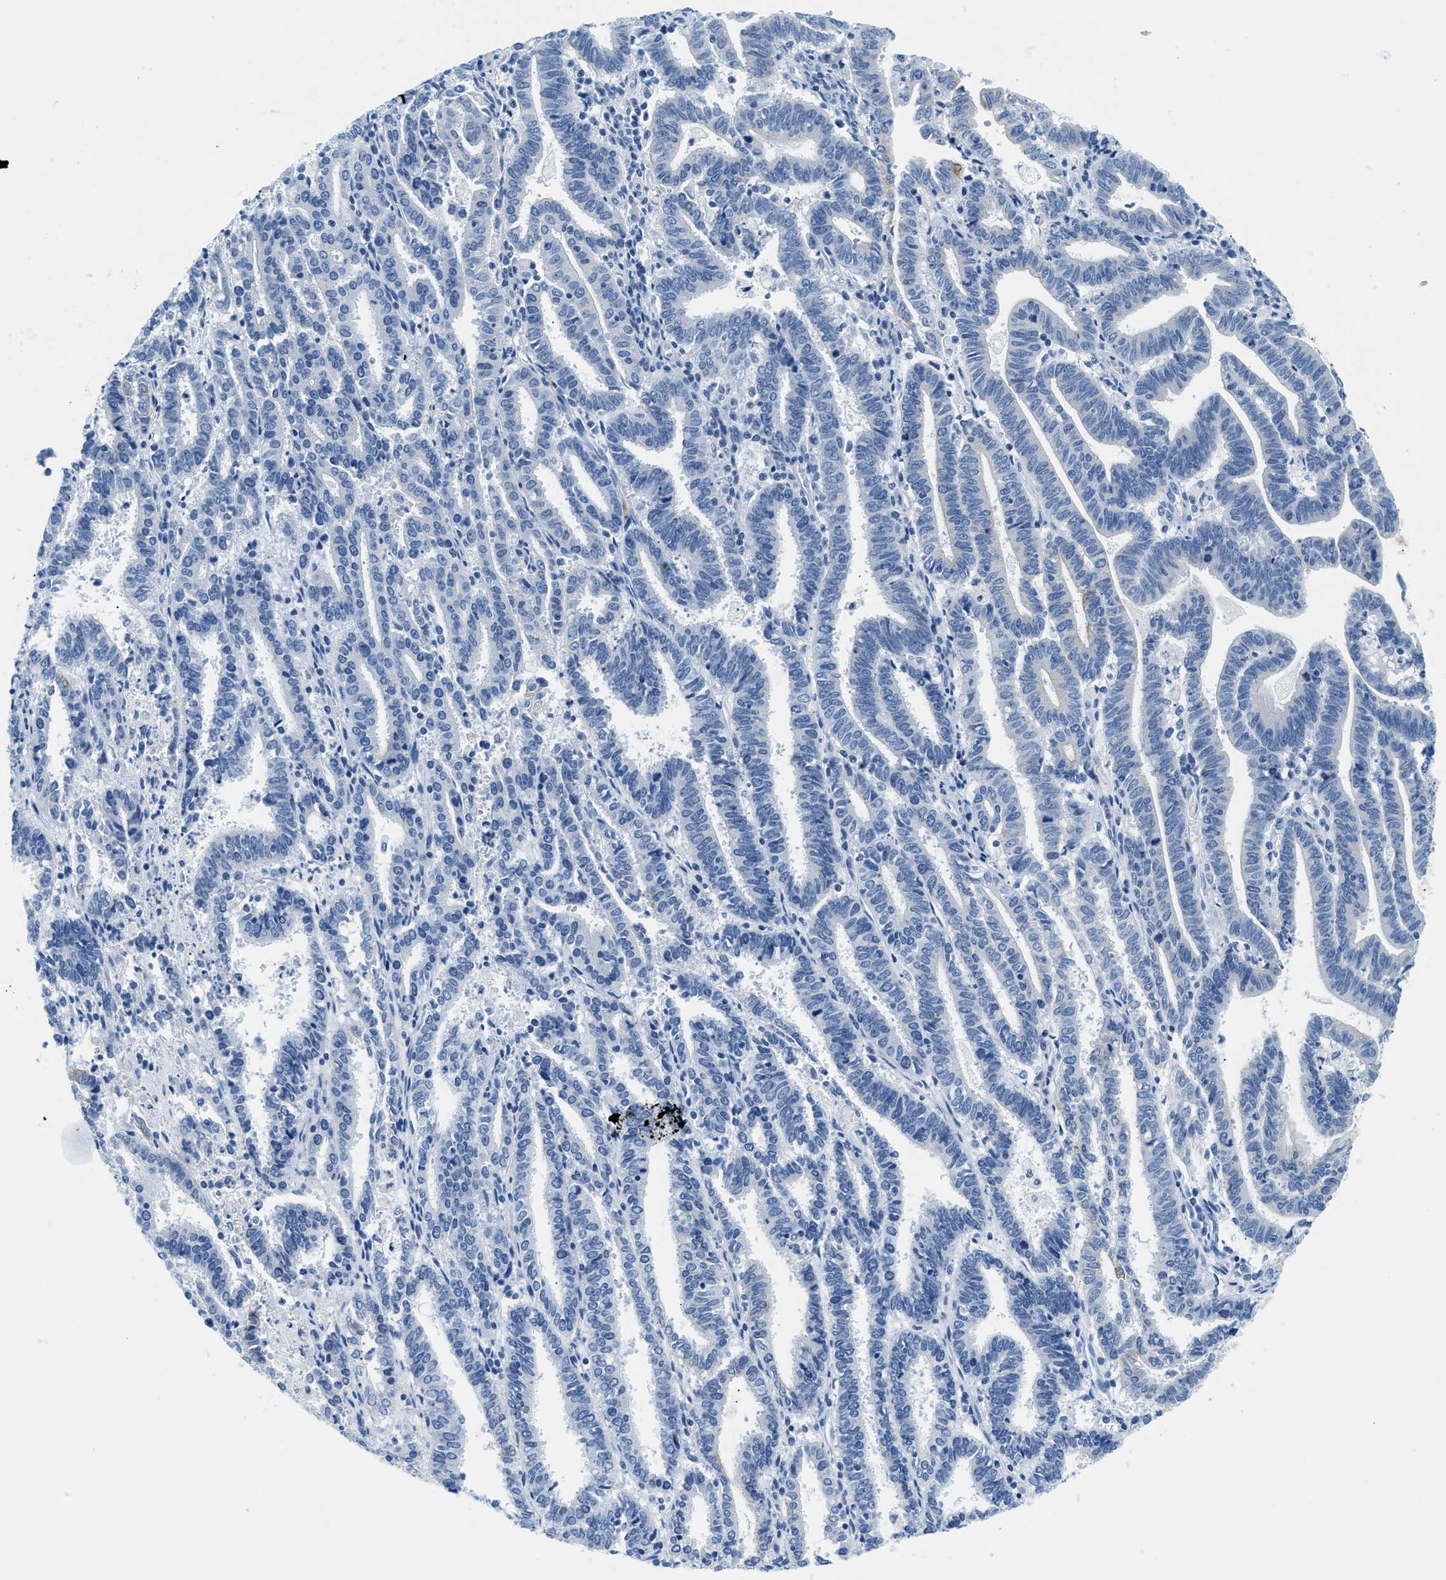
{"staining": {"intensity": "negative", "quantity": "none", "location": "none"}, "tissue": "endometrial cancer", "cell_type": "Tumor cells", "image_type": "cancer", "snomed": [{"axis": "morphology", "description": "Adenocarcinoma, NOS"}, {"axis": "topography", "description": "Uterus"}], "caption": "This is an immunohistochemistry image of endometrial adenocarcinoma. There is no staining in tumor cells.", "gene": "STXBP2", "patient": {"sex": "female", "age": 83}}